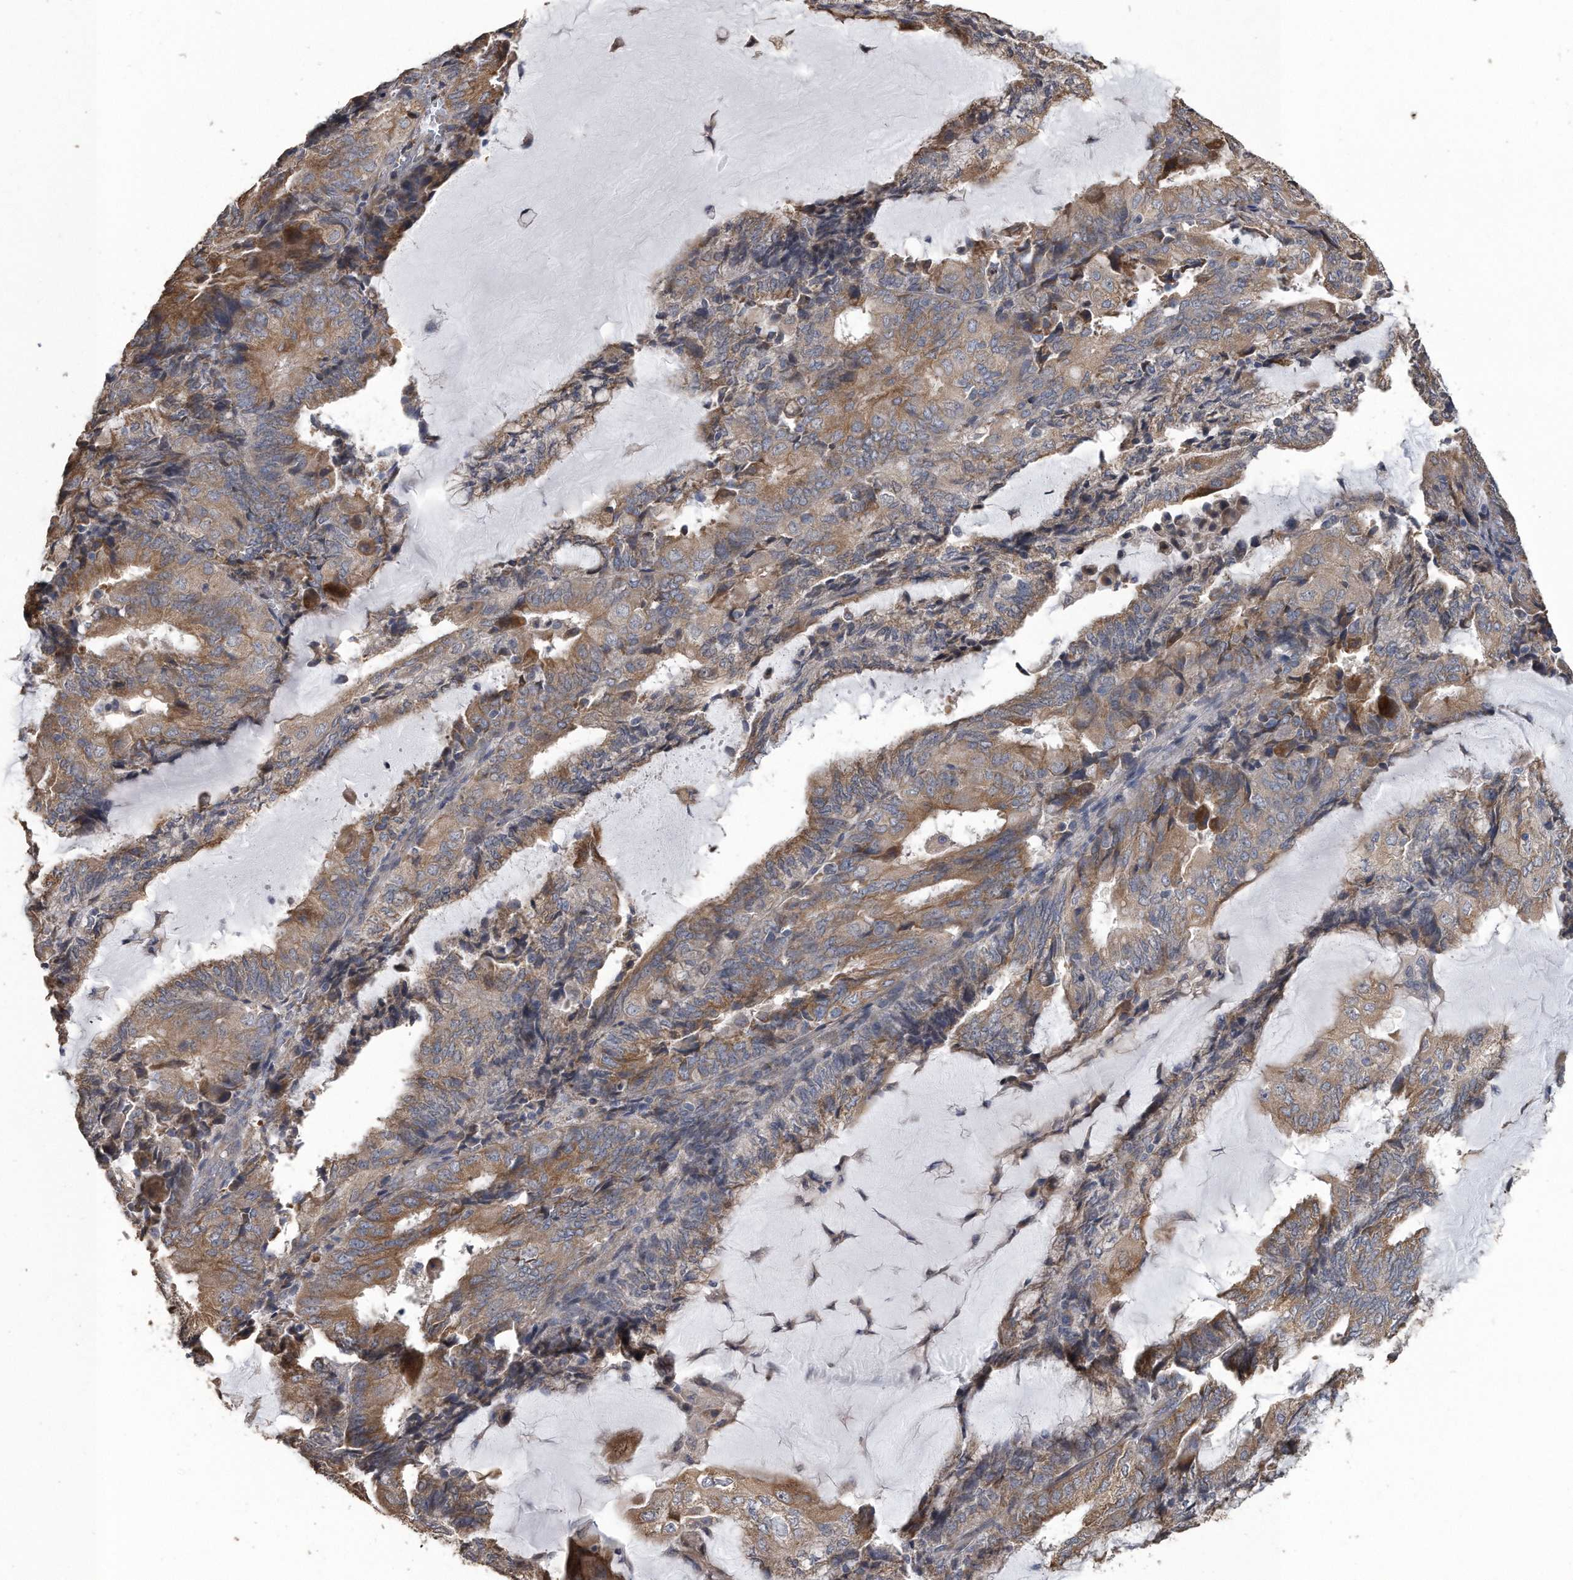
{"staining": {"intensity": "moderate", "quantity": ">75%", "location": "cytoplasmic/membranous"}, "tissue": "endometrial cancer", "cell_type": "Tumor cells", "image_type": "cancer", "snomed": [{"axis": "morphology", "description": "Adenocarcinoma, NOS"}, {"axis": "topography", "description": "Endometrium"}], "caption": "Immunohistochemical staining of human endometrial cancer (adenocarcinoma) displays medium levels of moderate cytoplasmic/membranous positivity in approximately >75% of tumor cells.", "gene": "PCLO", "patient": {"sex": "female", "age": 81}}